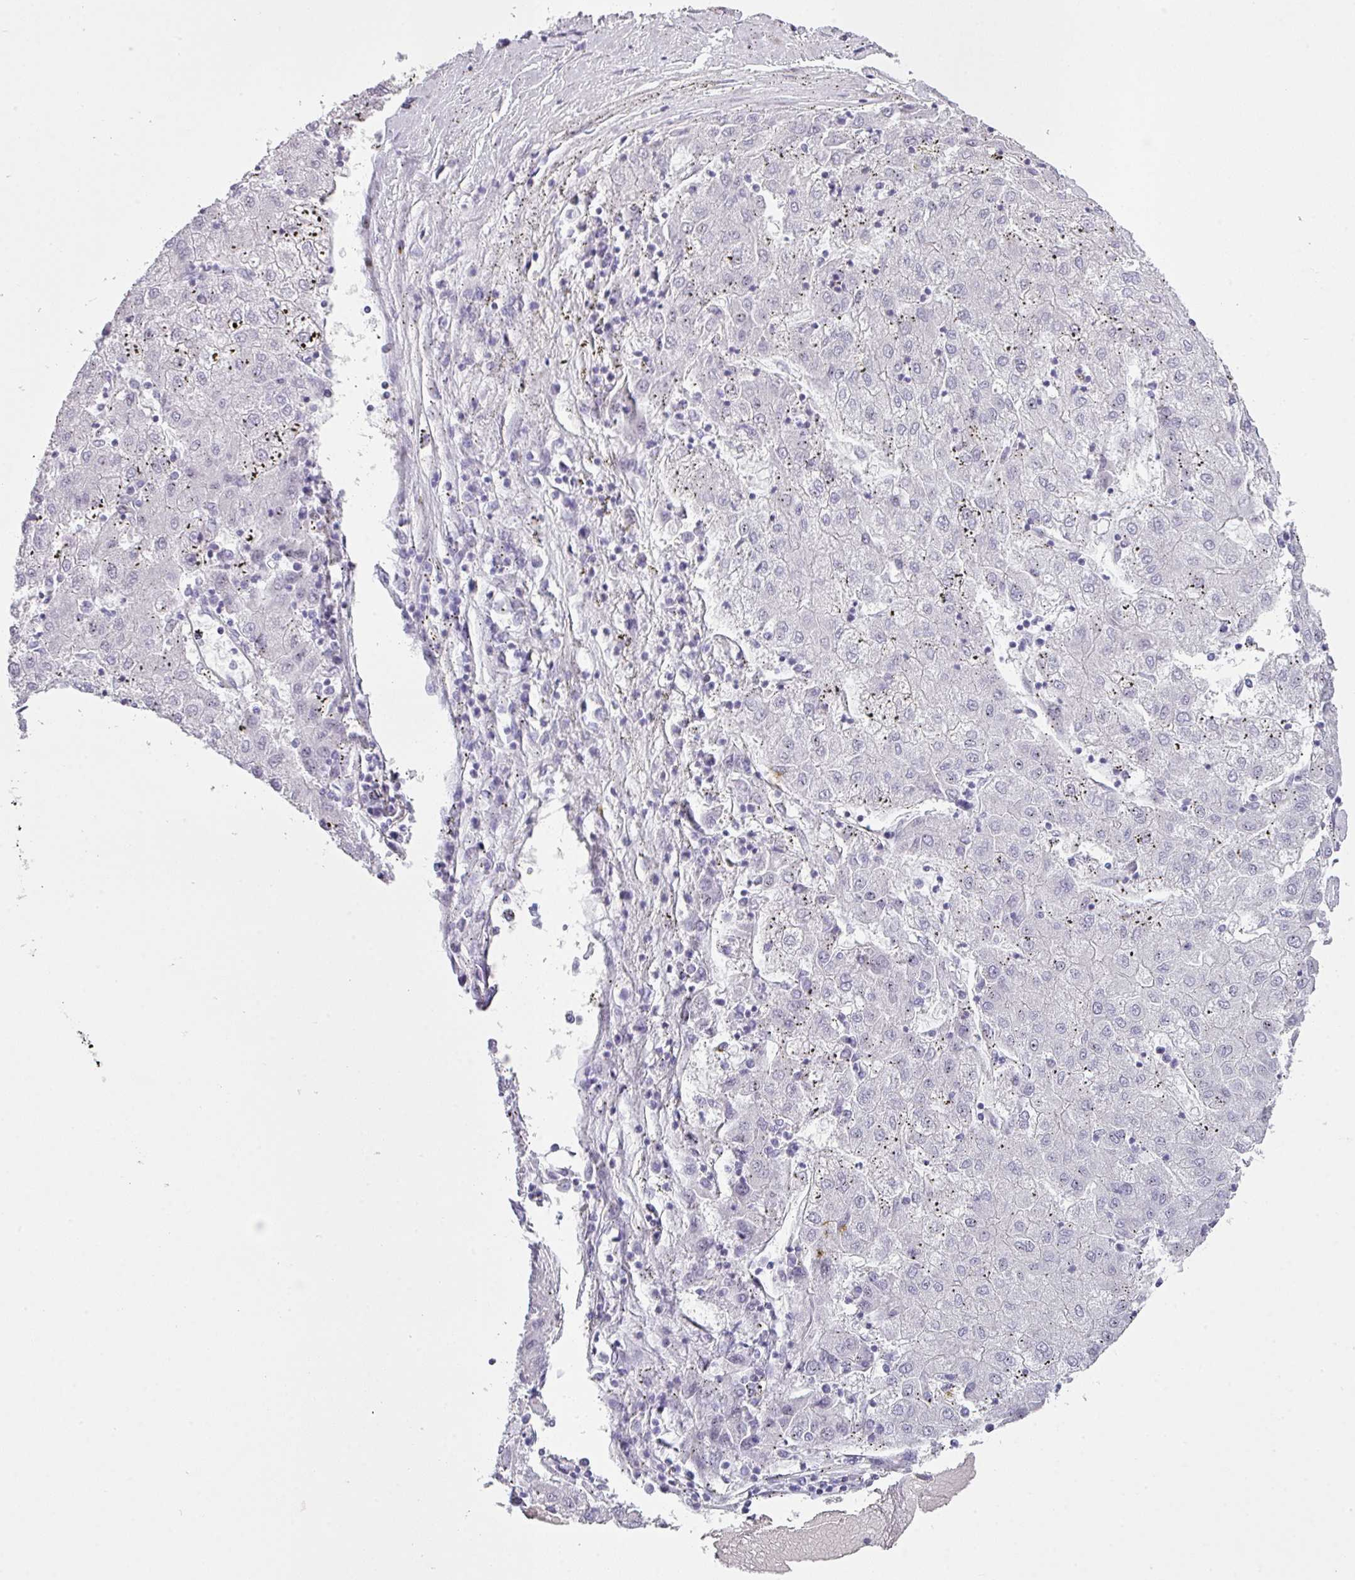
{"staining": {"intensity": "negative", "quantity": "none", "location": "none"}, "tissue": "liver cancer", "cell_type": "Tumor cells", "image_type": "cancer", "snomed": [{"axis": "morphology", "description": "Carcinoma, Hepatocellular, NOS"}, {"axis": "topography", "description": "Liver"}], "caption": "The histopathology image exhibits no staining of tumor cells in liver cancer.", "gene": "GLI4", "patient": {"sex": "male", "age": 72}}